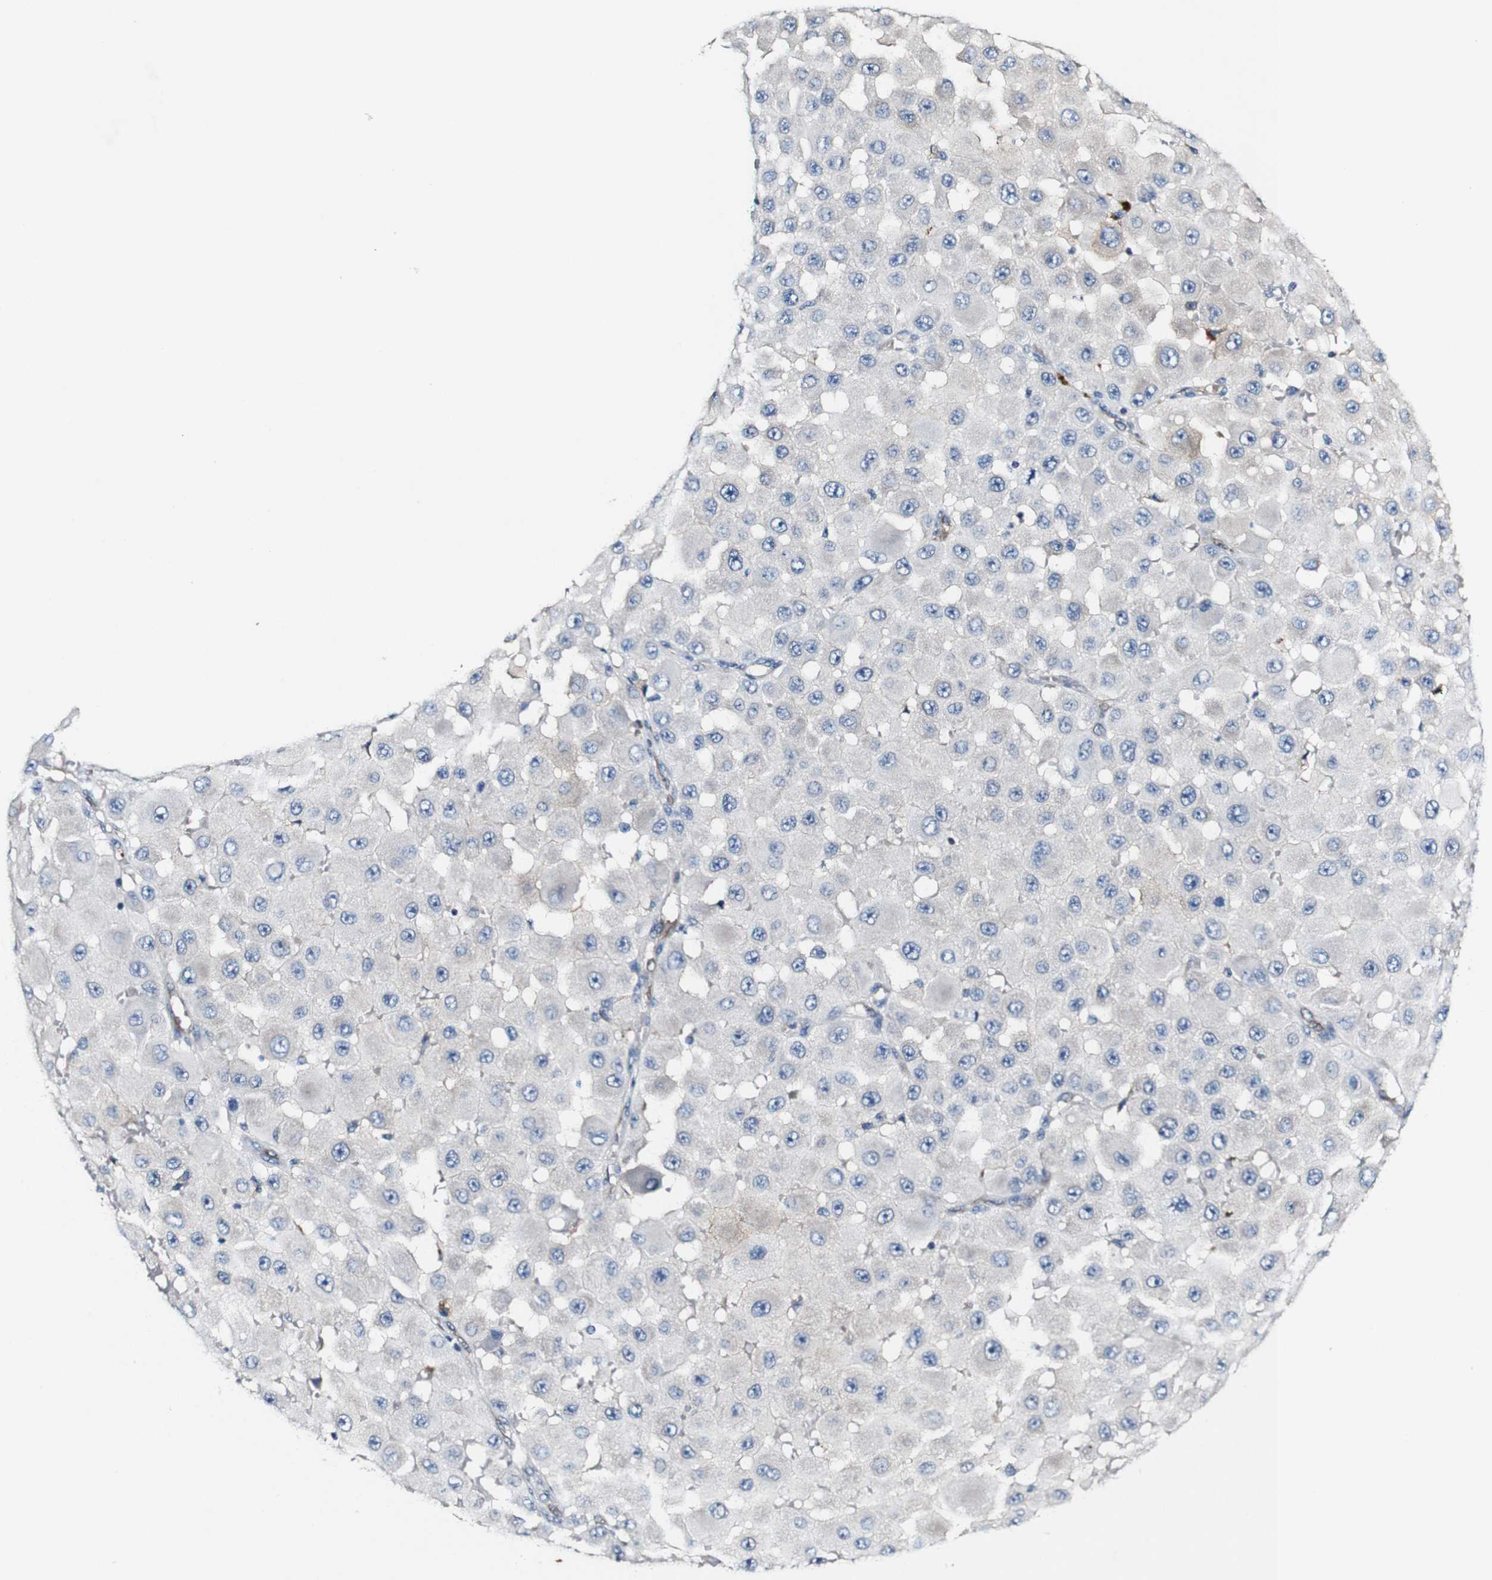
{"staining": {"intensity": "negative", "quantity": "none", "location": "none"}, "tissue": "melanoma", "cell_type": "Tumor cells", "image_type": "cancer", "snomed": [{"axis": "morphology", "description": "Malignant melanoma, NOS"}, {"axis": "topography", "description": "Skin"}], "caption": "Micrograph shows no protein expression in tumor cells of malignant melanoma tissue. (Brightfield microscopy of DAB (3,3'-diaminobenzidine) immunohistochemistry (IHC) at high magnification).", "gene": "GRAMD1A", "patient": {"sex": "female", "age": 81}}